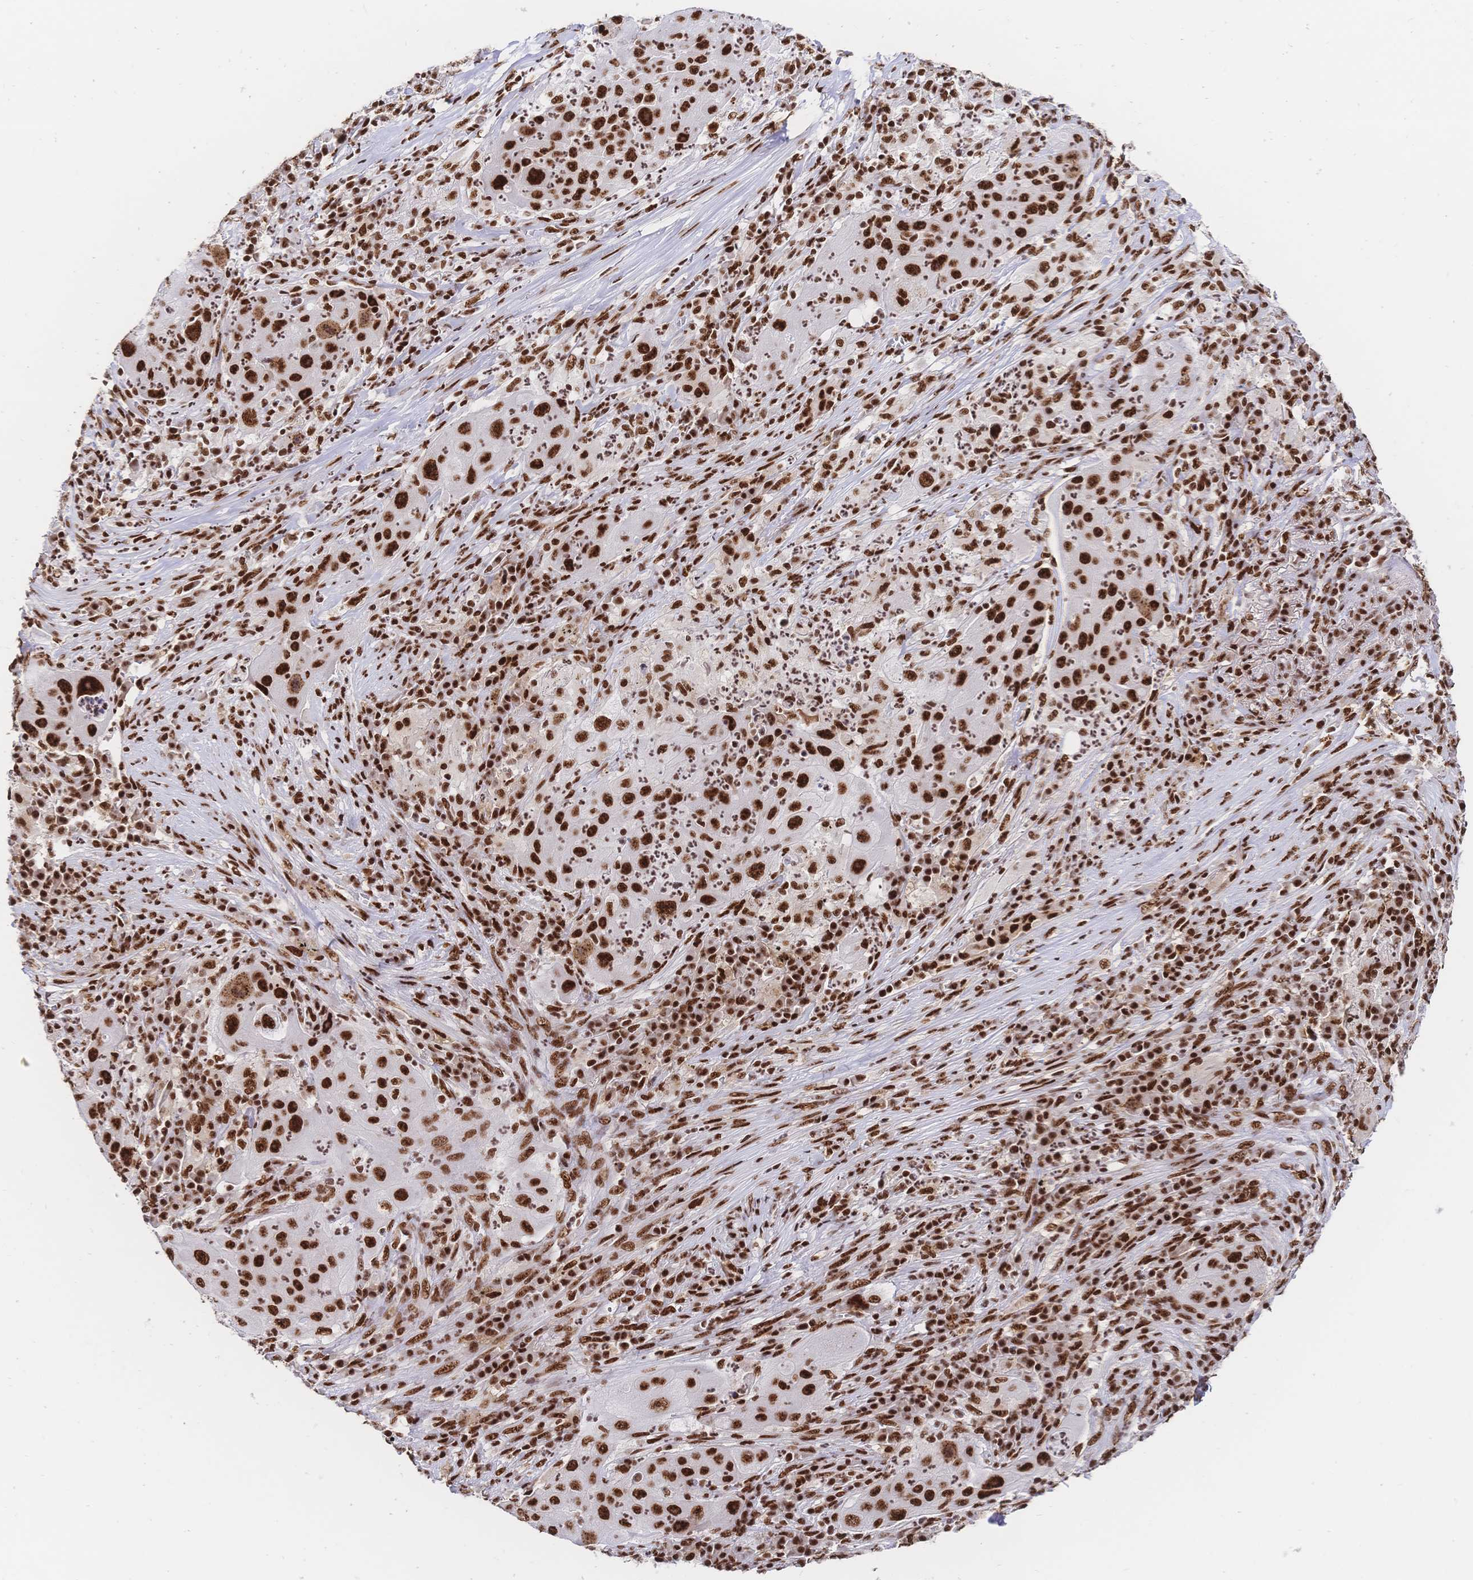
{"staining": {"intensity": "strong", "quantity": ">75%", "location": "nuclear"}, "tissue": "lung cancer", "cell_type": "Tumor cells", "image_type": "cancer", "snomed": [{"axis": "morphology", "description": "Squamous cell carcinoma, NOS"}, {"axis": "topography", "description": "Lung"}], "caption": "A brown stain highlights strong nuclear staining of a protein in lung squamous cell carcinoma tumor cells.", "gene": "SRSF1", "patient": {"sex": "female", "age": 59}}